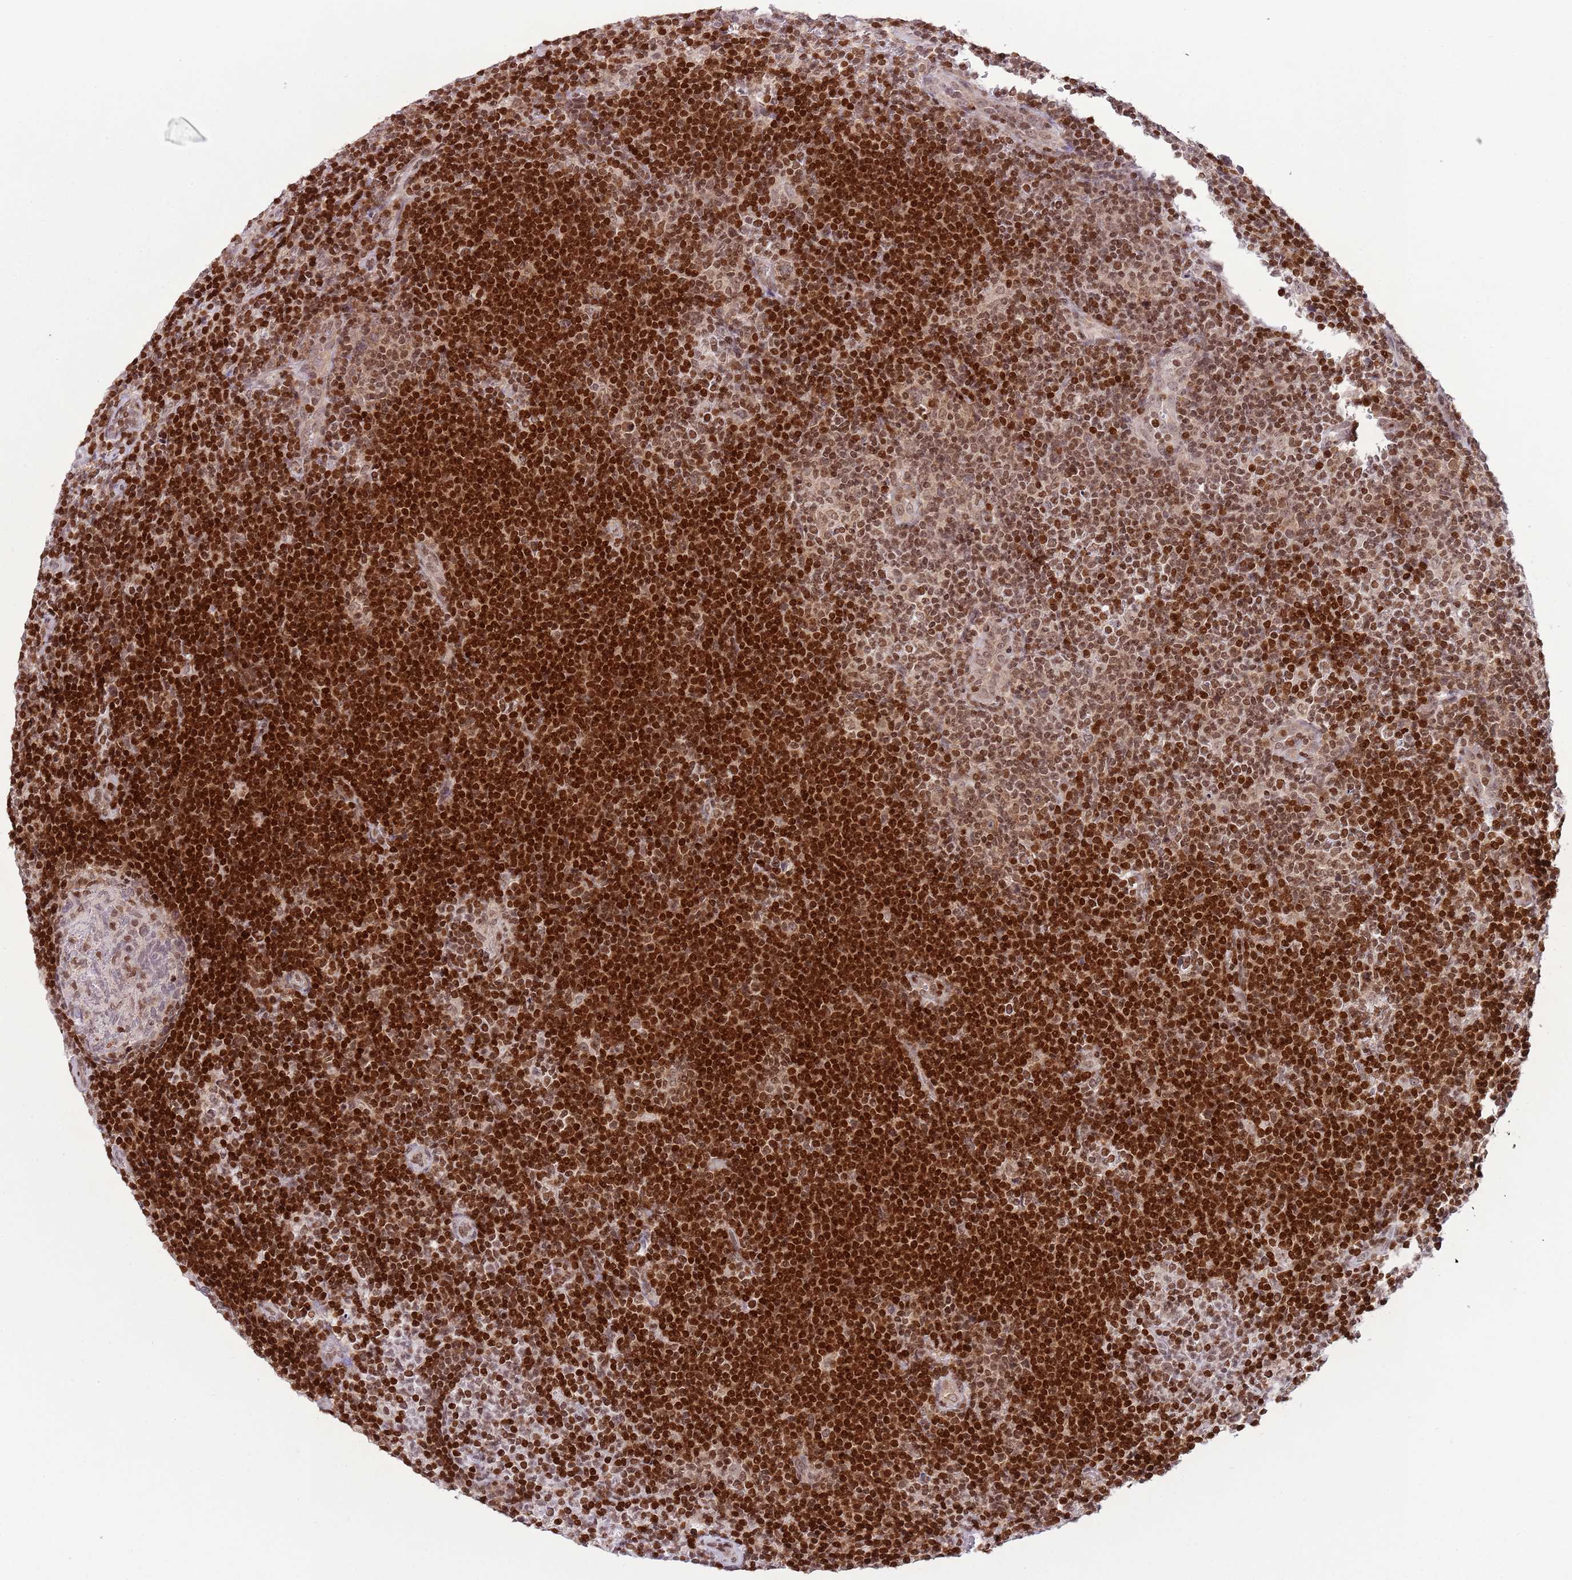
{"staining": {"intensity": "moderate", "quantity": ">75%", "location": "nuclear"}, "tissue": "lymphoma", "cell_type": "Tumor cells", "image_type": "cancer", "snomed": [{"axis": "morphology", "description": "Hodgkin's disease, NOS"}, {"axis": "topography", "description": "Lymph node"}], "caption": "A medium amount of moderate nuclear staining is seen in approximately >75% of tumor cells in Hodgkin's disease tissue. (brown staining indicates protein expression, while blue staining denotes nuclei).", "gene": "SELENOH", "patient": {"sex": "female", "age": 57}}